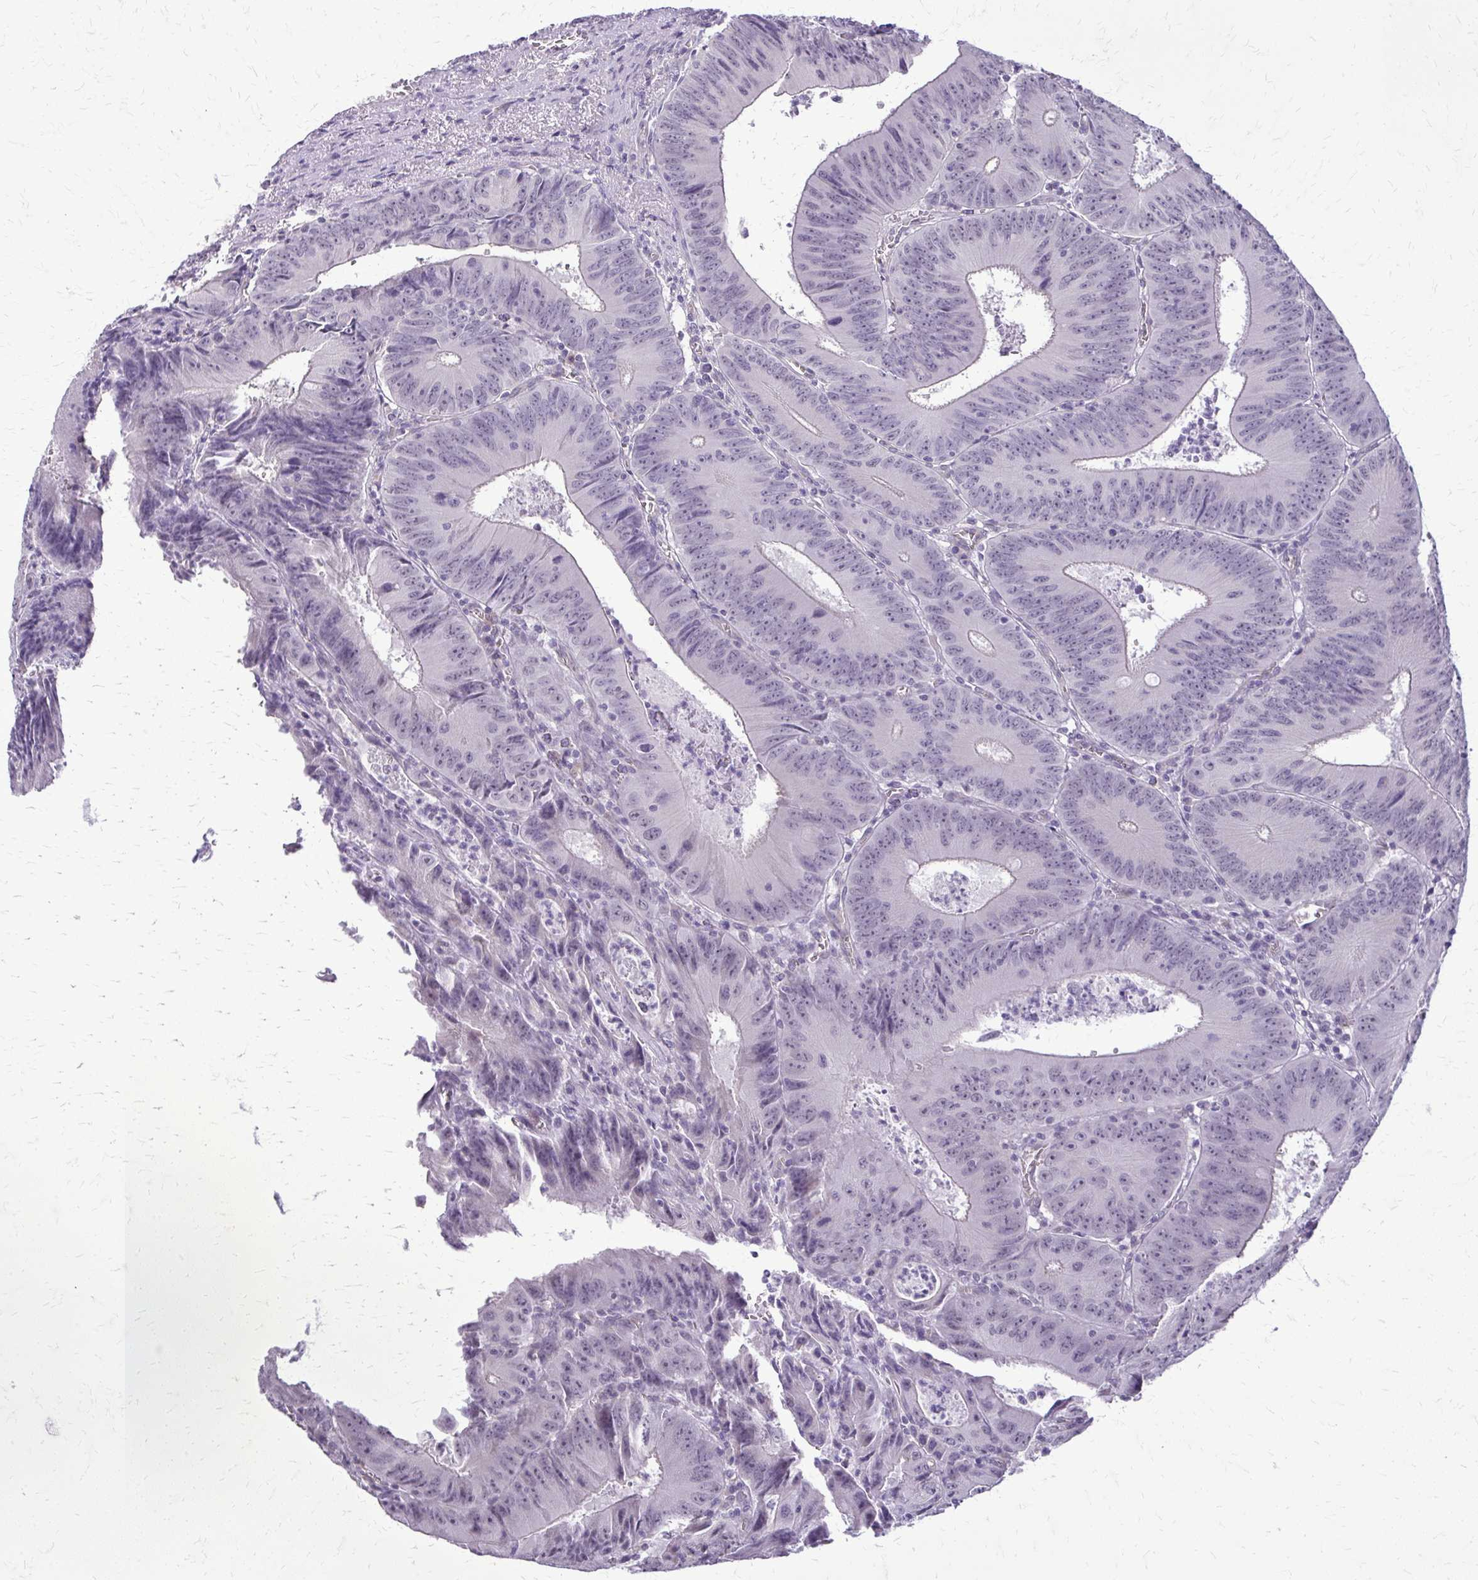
{"staining": {"intensity": "negative", "quantity": "none", "location": "none"}, "tissue": "colorectal cancer", "cell_type": "Tumor cells", "image_type": "cancer", "snomed": [{"axis": "morphology", "description": "Adenocarcinoma, NOS"}, {"axis": "topography", "description": "Rectum"}], "caption": "Protein analysis of adenocarcinoma (colorectal) demonstrates no significant expression in tumor cells.", "gene": "PLCB1", "patient": {"sex": "female", "age": 72}}